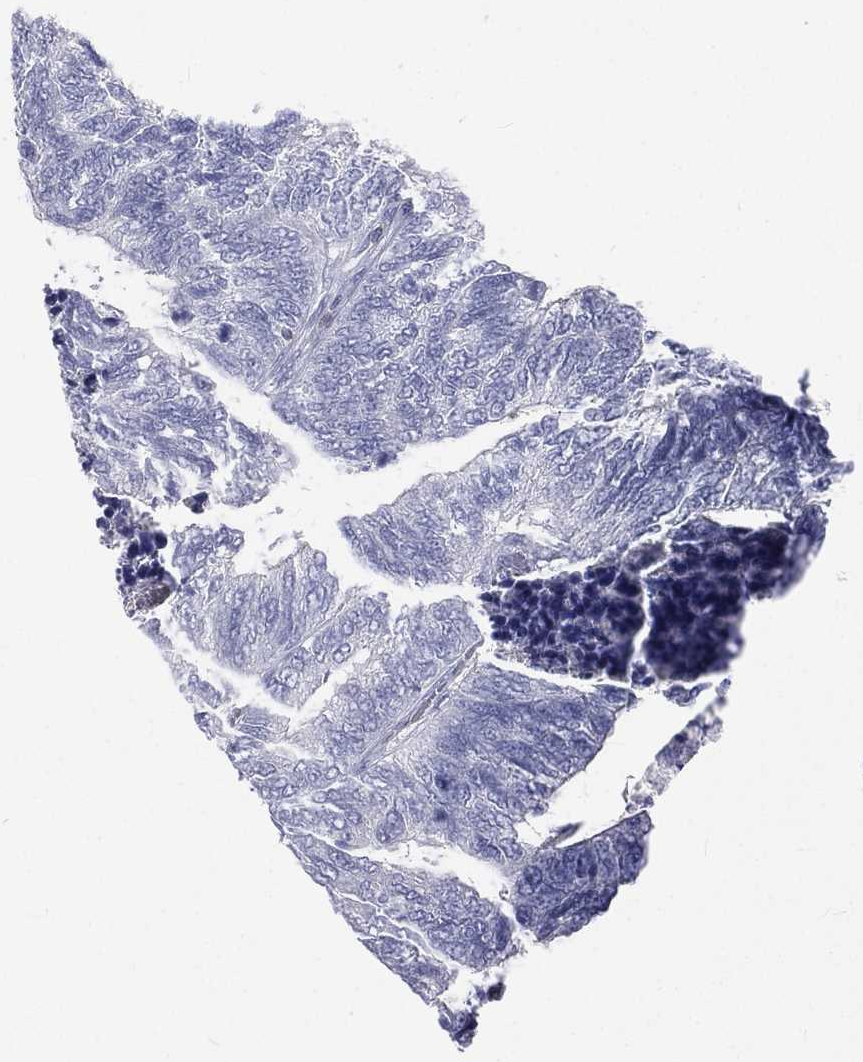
{"staining": {"intensity": "negative", "quantity": "none", "location": "none"}, "tissue": "colorectal cancer", "cell_type": "Tumor cells", "image_type": "cancer", "snomed": [{"axis": "morphology", "description": "Adenocarcinoma, NOS"}, {"axis": "topography", "description": "Colon"}], "caption": "Immunohistochemistry (IHC) histopathology image of colorectal adenocarcinoma stained for a protein (brown), which reveals no staining in tumor cells.", "gene": "CD3D", "patient": {"sex": "female", "age": 67}}